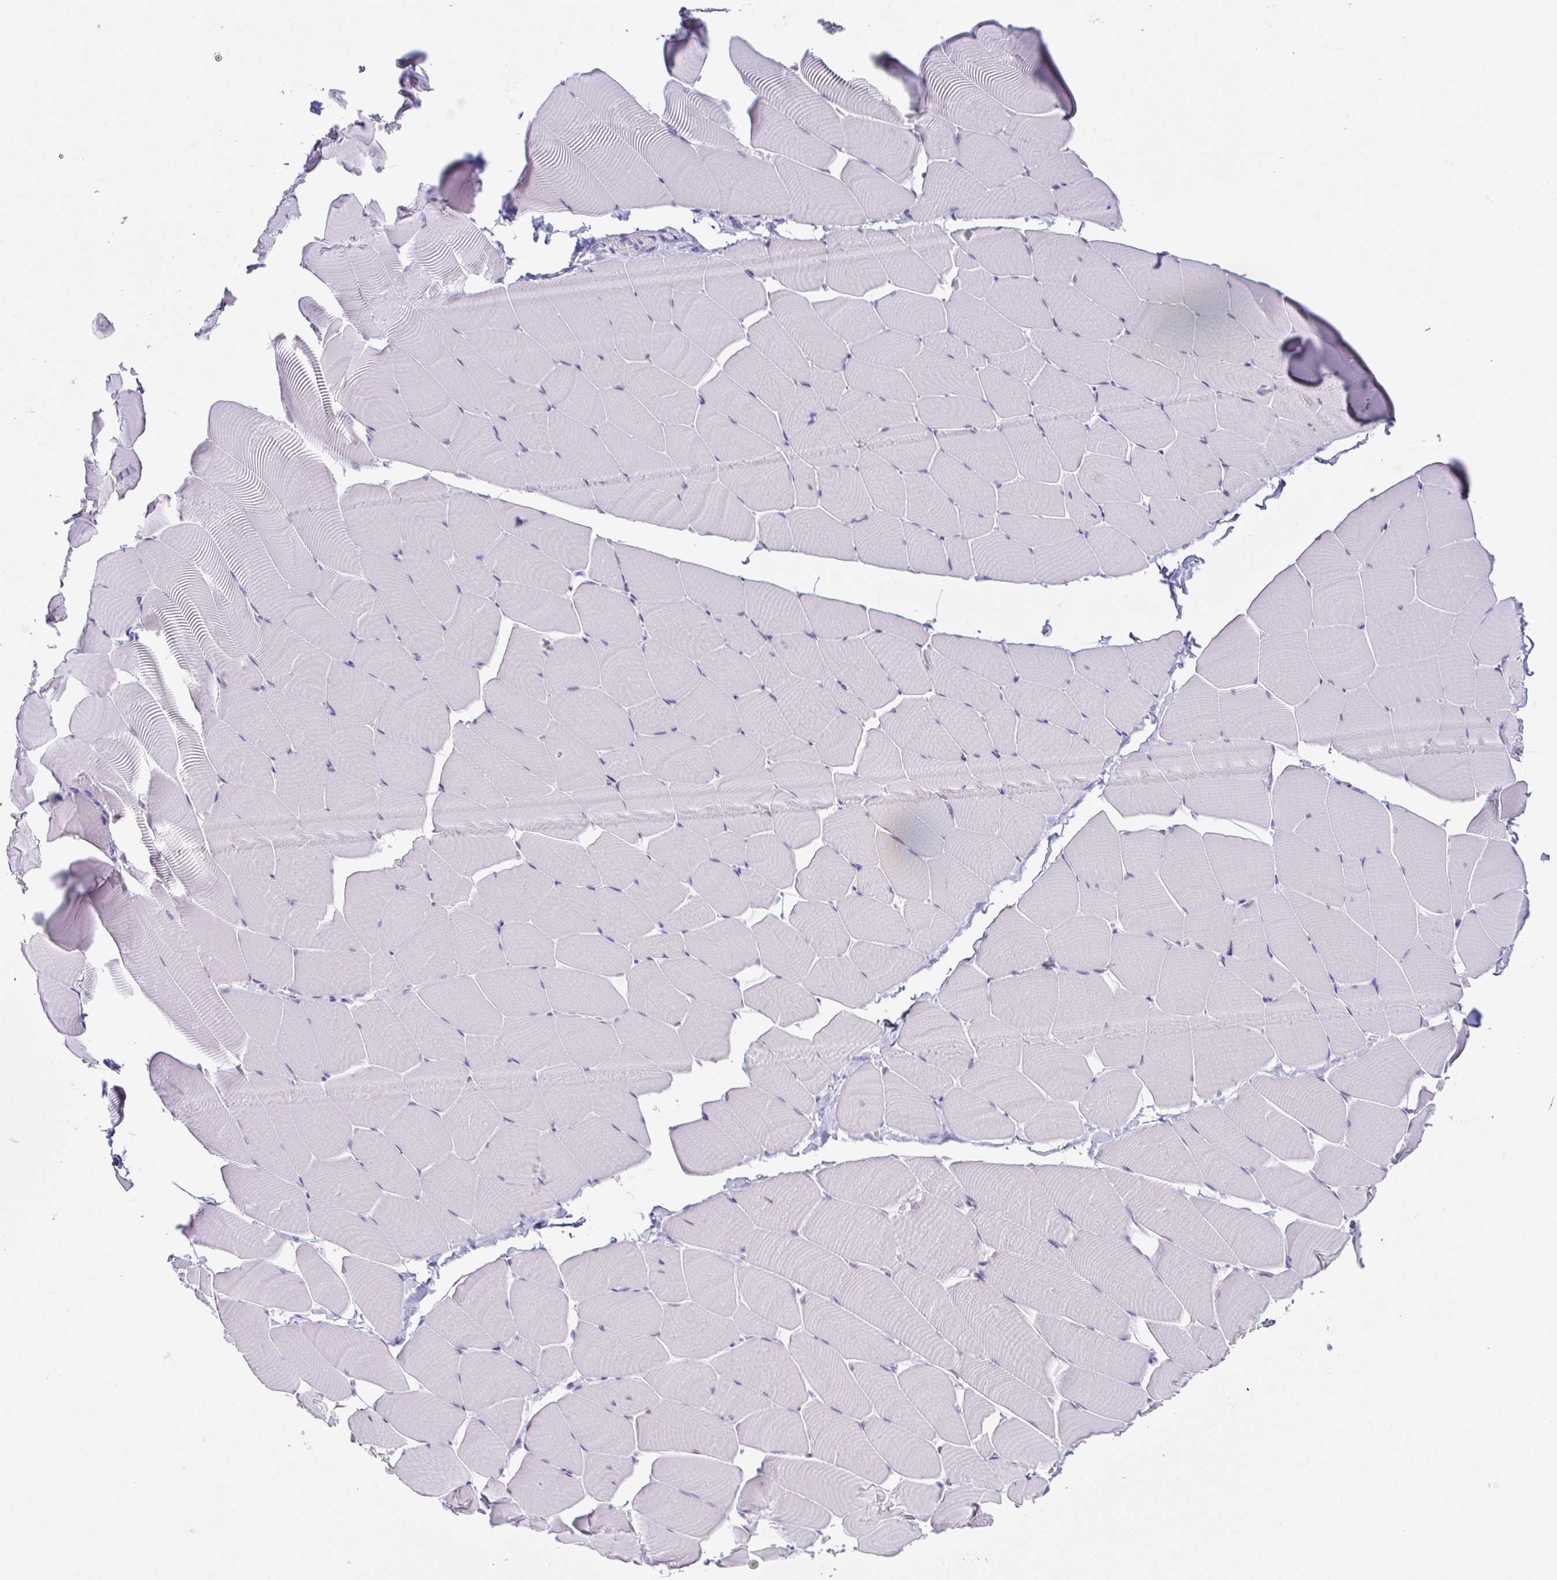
{"staining": {"intensity": "negative", "quantity": "none", "location": "none"}, "tissue": "skeletal muscle", "cell_type": "Myocytes", "image_type": "normal", "snomed": [{"axis": "morphology", "description": "Normal tissue, NOS"}, {"axis": "topography", "description": "Skeletal muscle"}], "caption": "Micrograph shows no significant protein positivity in myocytes of benign skeletal muscle. Brightfield microscopy of immunohistochemistry (IHC) stained with DAB (3,3'-diaminobenzidine) (brown) and hematoxylin (blue), captured at high magnification.", "gene": "LDLRAD1", "patient": {"sex": "male", "age": 25}}